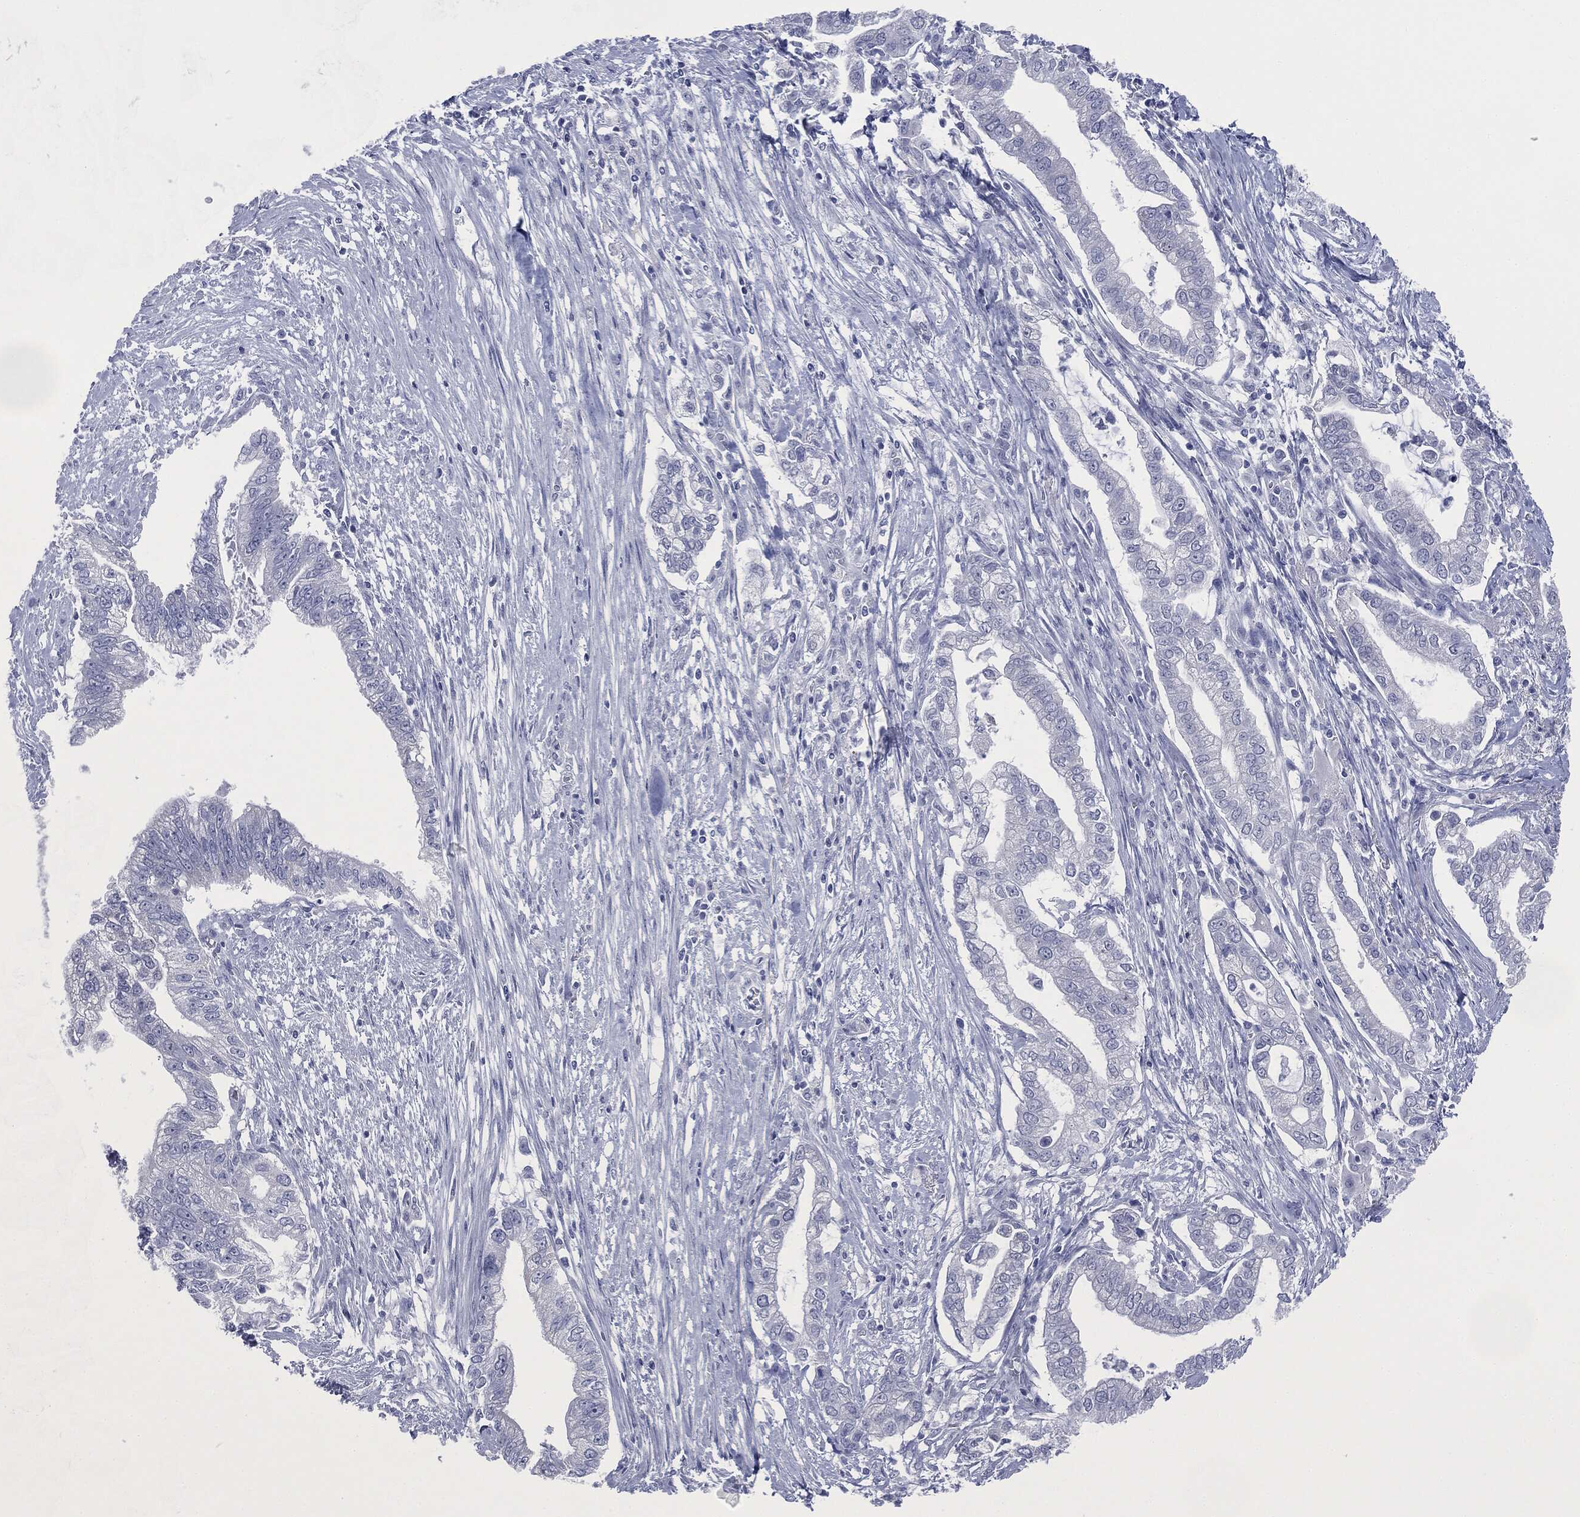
{"staining": {"intensity": "negative", "quantity": "none", "location": "none"}, "tissue": "pancreatic cancer", "cell_type": "Tumor cells", "image_type": "cancer", "snomed": [{"axis": "morphology", "description": "Adenocarcinoma, NOS"}, {"axis": "topography", "description": "Pancreas"}], "caption": "There is no significant positivity in tumor cells of pancreatic cancer.", "gene": "ATP2A1", "patient": {"sex": "male", "age": 70}}